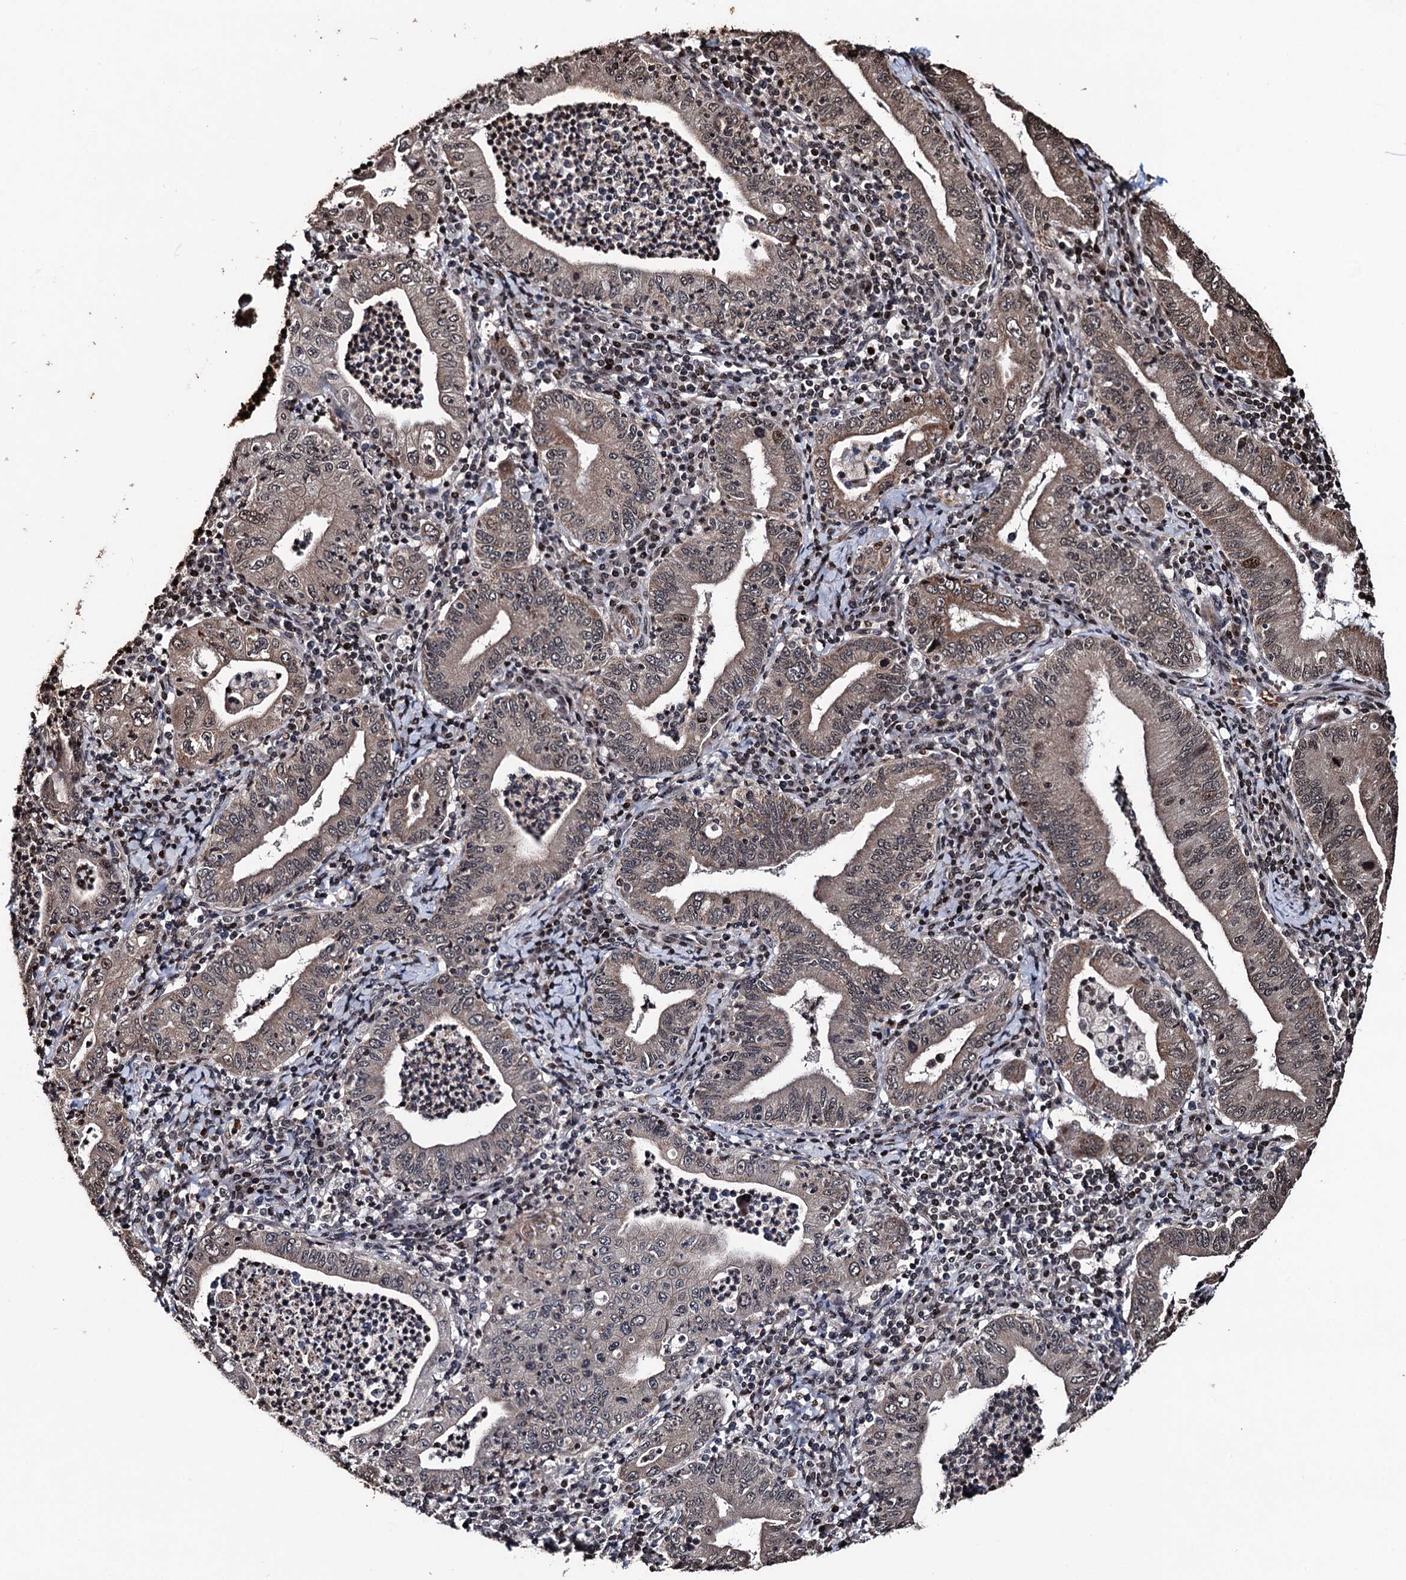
{"staining": {"intensity": "moderate", "quantity": "25%-75%", "location": "cytoplasmic/membranous,nuclear"}, "tissue": "stomach cancer", "cell_type": "Tumor cells", "image_type": "cancer", "snomed": [{"axis": "morphology", "description": "Normal tissue, NOS"}, {"axis": "morphology", "description": "Adenocarcinoma, NOS"}, {"axis": "topography", "description": "Esophagus"}, {"axis": "topography", "description": "Stomach, upper"}, {"axis": "topography", "description": "Peripheral nerve tissue"}], "caption": "Immunohistochemical staining of human adenocarcinoma (stomach) demonstrates medium levels of moderate cytoplasmic/membranous and nuclear protein staining in about 25%-75% of tumor cells.", "gene": "EYA4", "patient": {"sex": "male", "age": 62}}